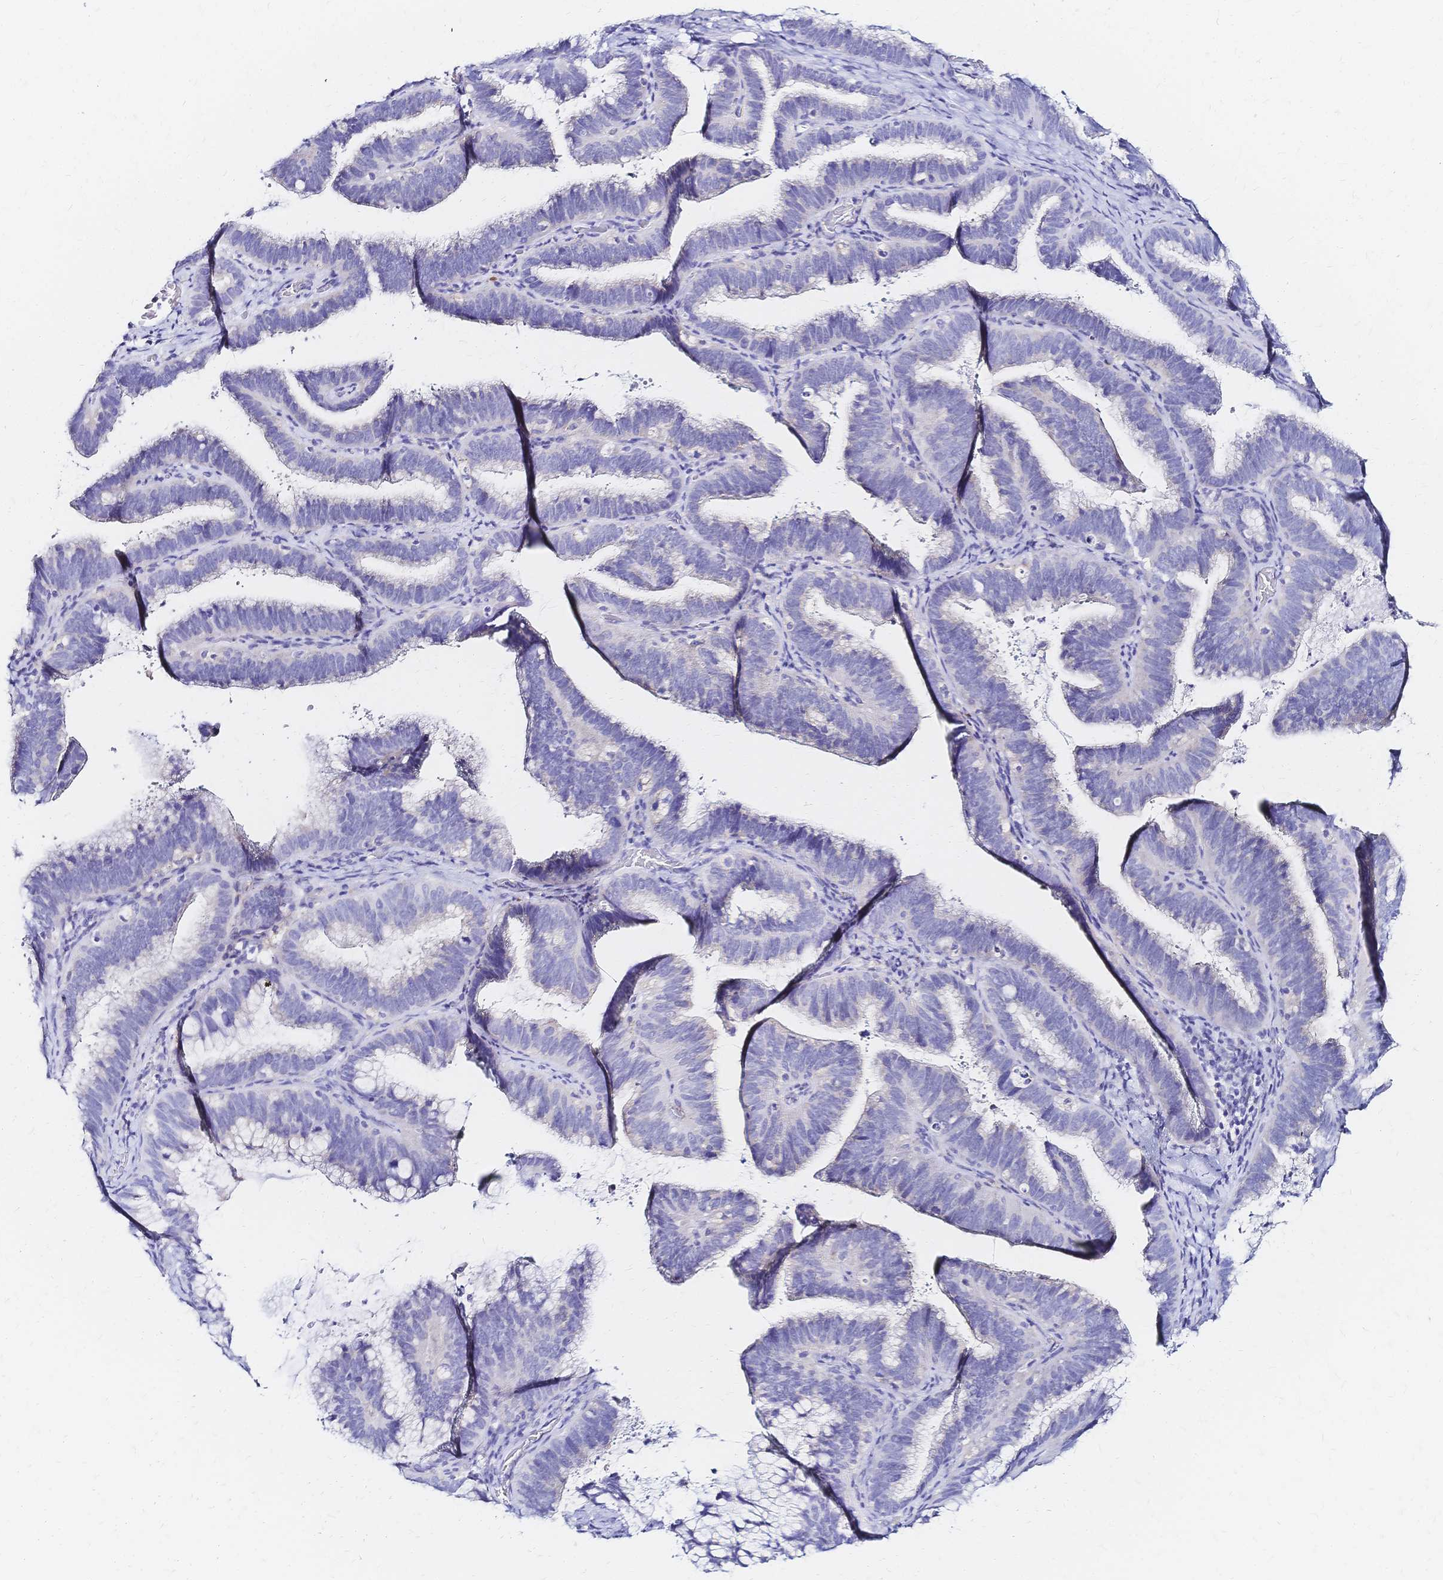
{"staining": {"intensity": "negative", "quantity": "none", "location": "none"}, "tissue": "cervical cancer", "cell_type": "Tumor cells", "image_type": "cancer", "snomed": [{"axis": "morphology", "description": "Adenocarcinoma, NOS"}, {"axis": "topography", "description": "Cervix"}], "caption": "Immunohistochemical staining of adenocarcinoma (cervical) exhibits no significant positivity in tumor cells. (DAB immunohistochemistry (IHC) visualized using brightfield microscopy, high magnification).", "gene": "SLC5A1", "patient": {"sex": "female", "age": 61}}